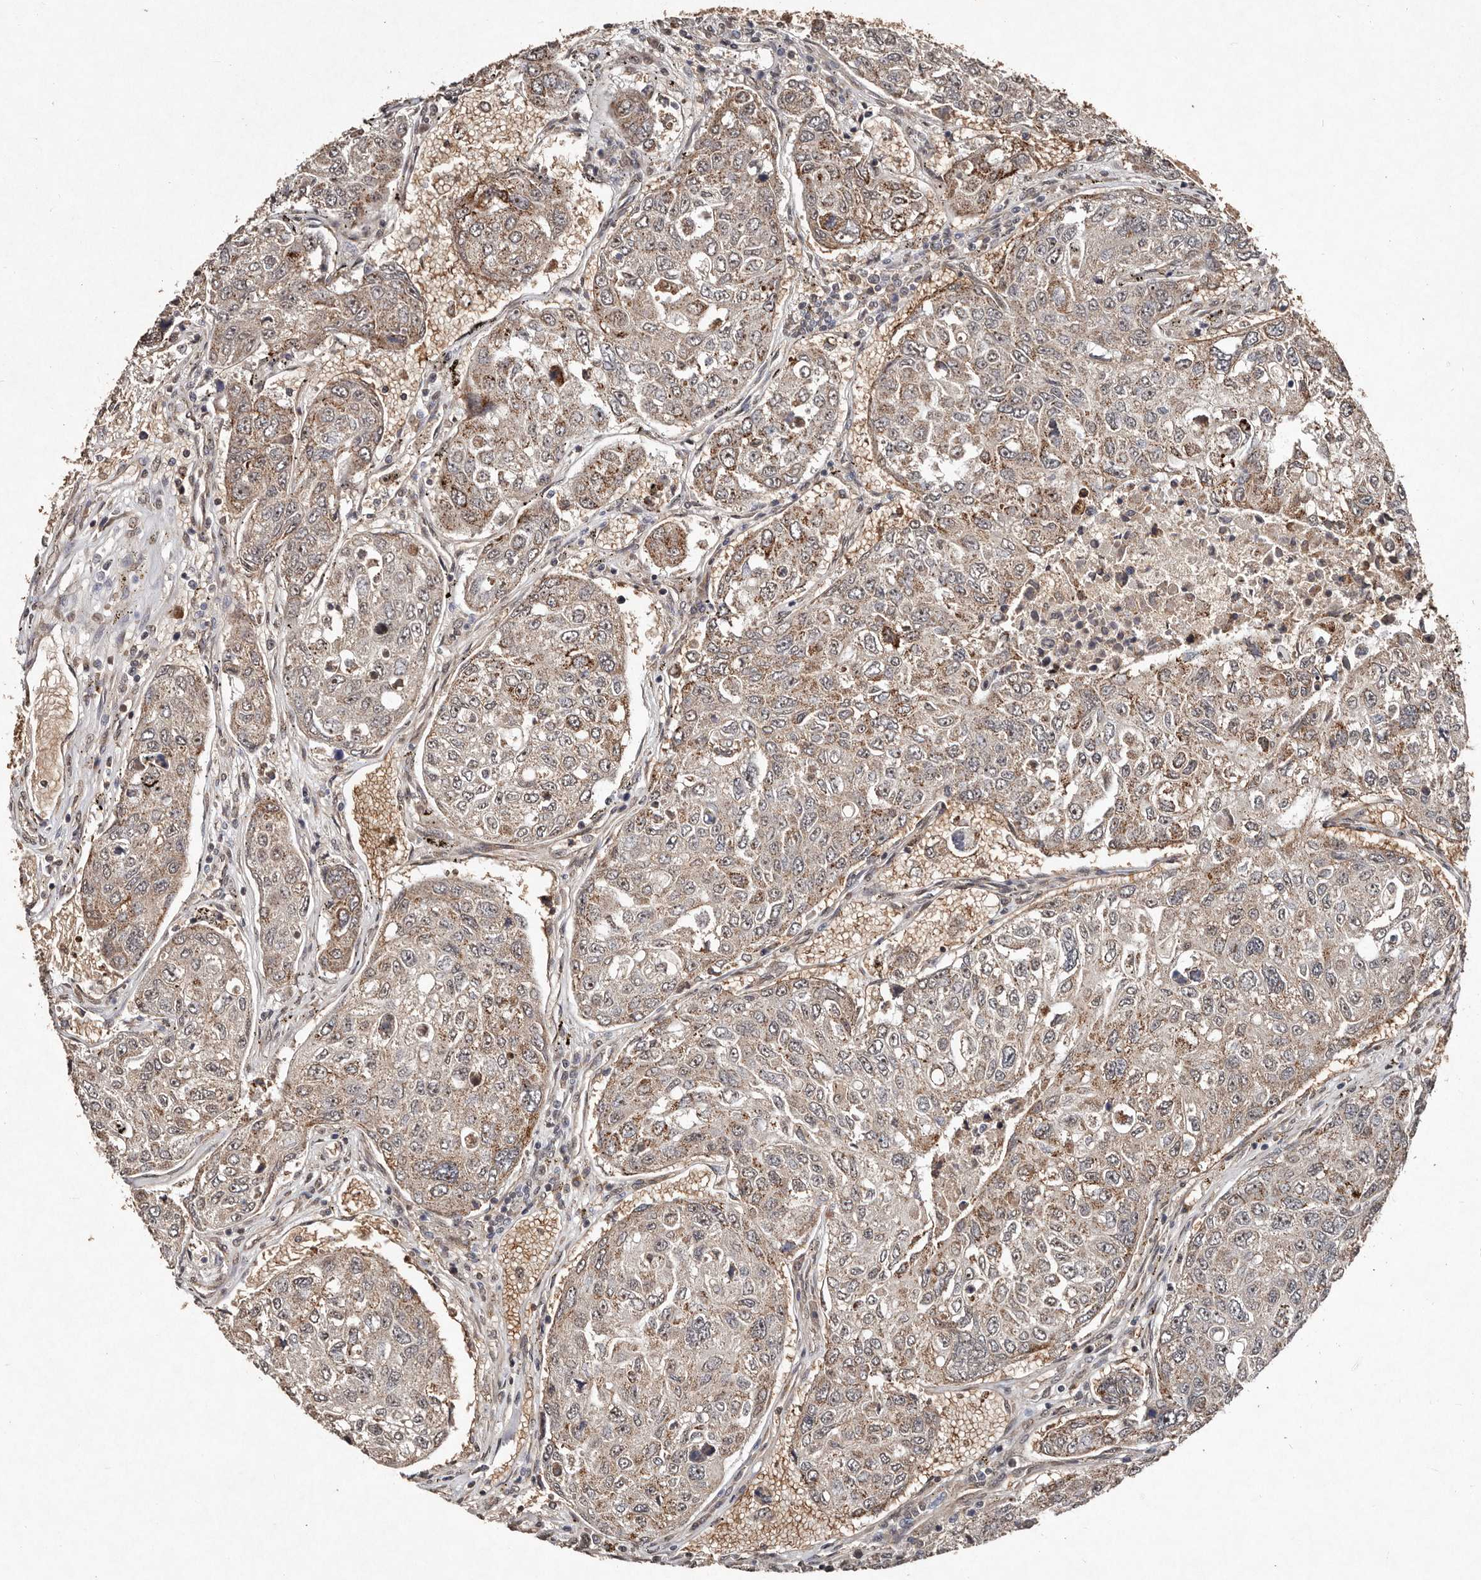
{"staining": {"intensity": "moderate", "quantity": ">75%", "location": "cytoplasmic/membranous"}, "tissue": "urothelial cancer", "cell_type": "Tumor cells", "image_type": "cancer", "snomed": [{"axis": "morphology", "description": "Urothelial carcinoma, High grade"}, {"axis": "topography", "description": "Lymph node"}, {"axis": "topography", "description": "Urinary bladder"}], "caption": "Brown immunohistochemical staining in urothelial carcinoma (high-grade) displays moderate cytoplasmic/membranous staining in approximately >75% of tumor cells.", "gene": "DIP2C", "patient": {"sex": "male", "age": 51}}